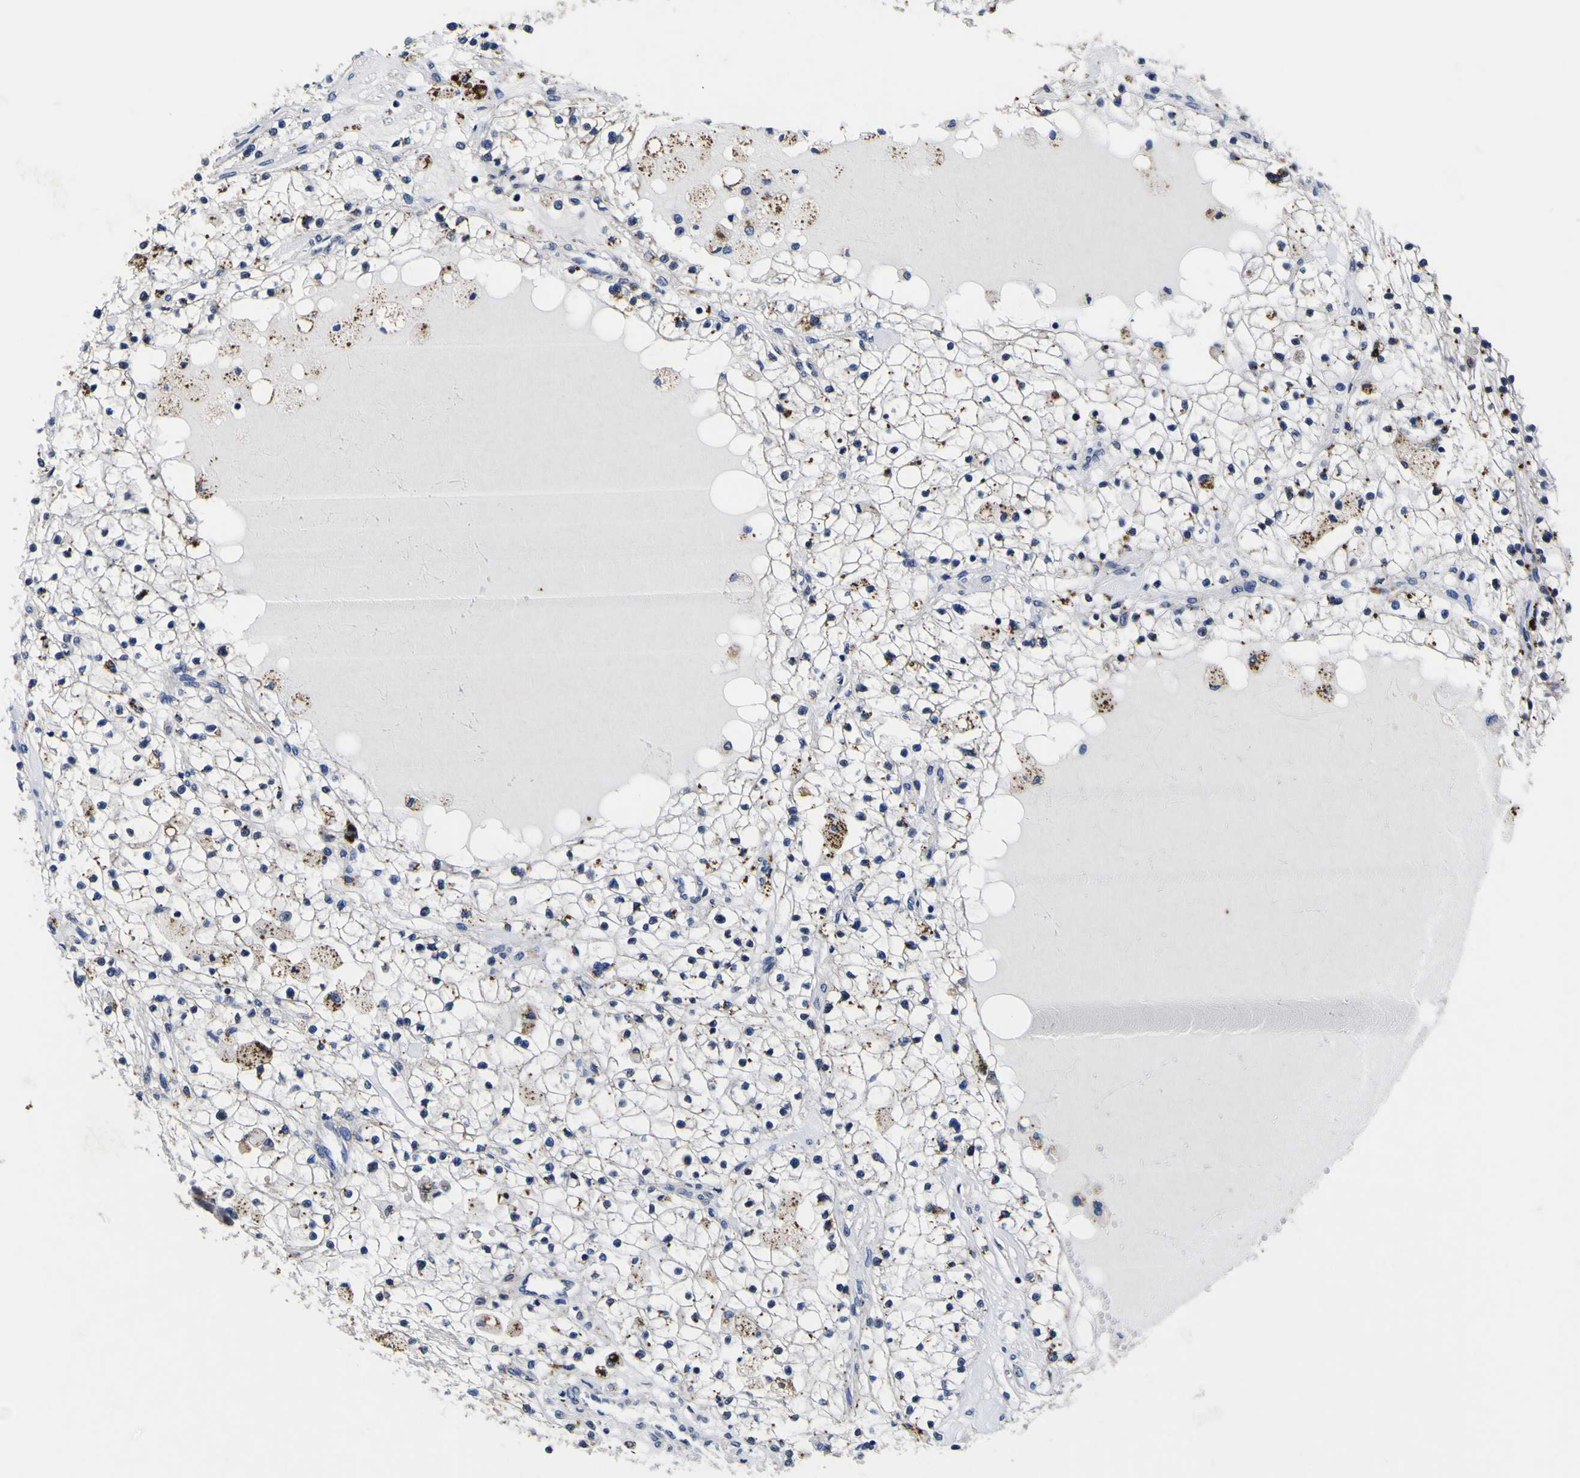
{"staining": {"intensity": "negative", "quantity": "none", "location": "none"}, "tissue": "renal cancer", "cell_type": "Tumor cells", "image_type": "cancer", "snomed": [{"axis": "morphology", "description": "Adenocarcinoma, NOS"}, {"axis": "topography", "description": "Kidney"}], "caption": "This is an immunohistochemistry photomicrograph of human renal cancer (adenocarcinoma). There is no positivity in tumor cells.", "gene": "IGFLR1", "patient": {"sex": "male", "age": 68}}